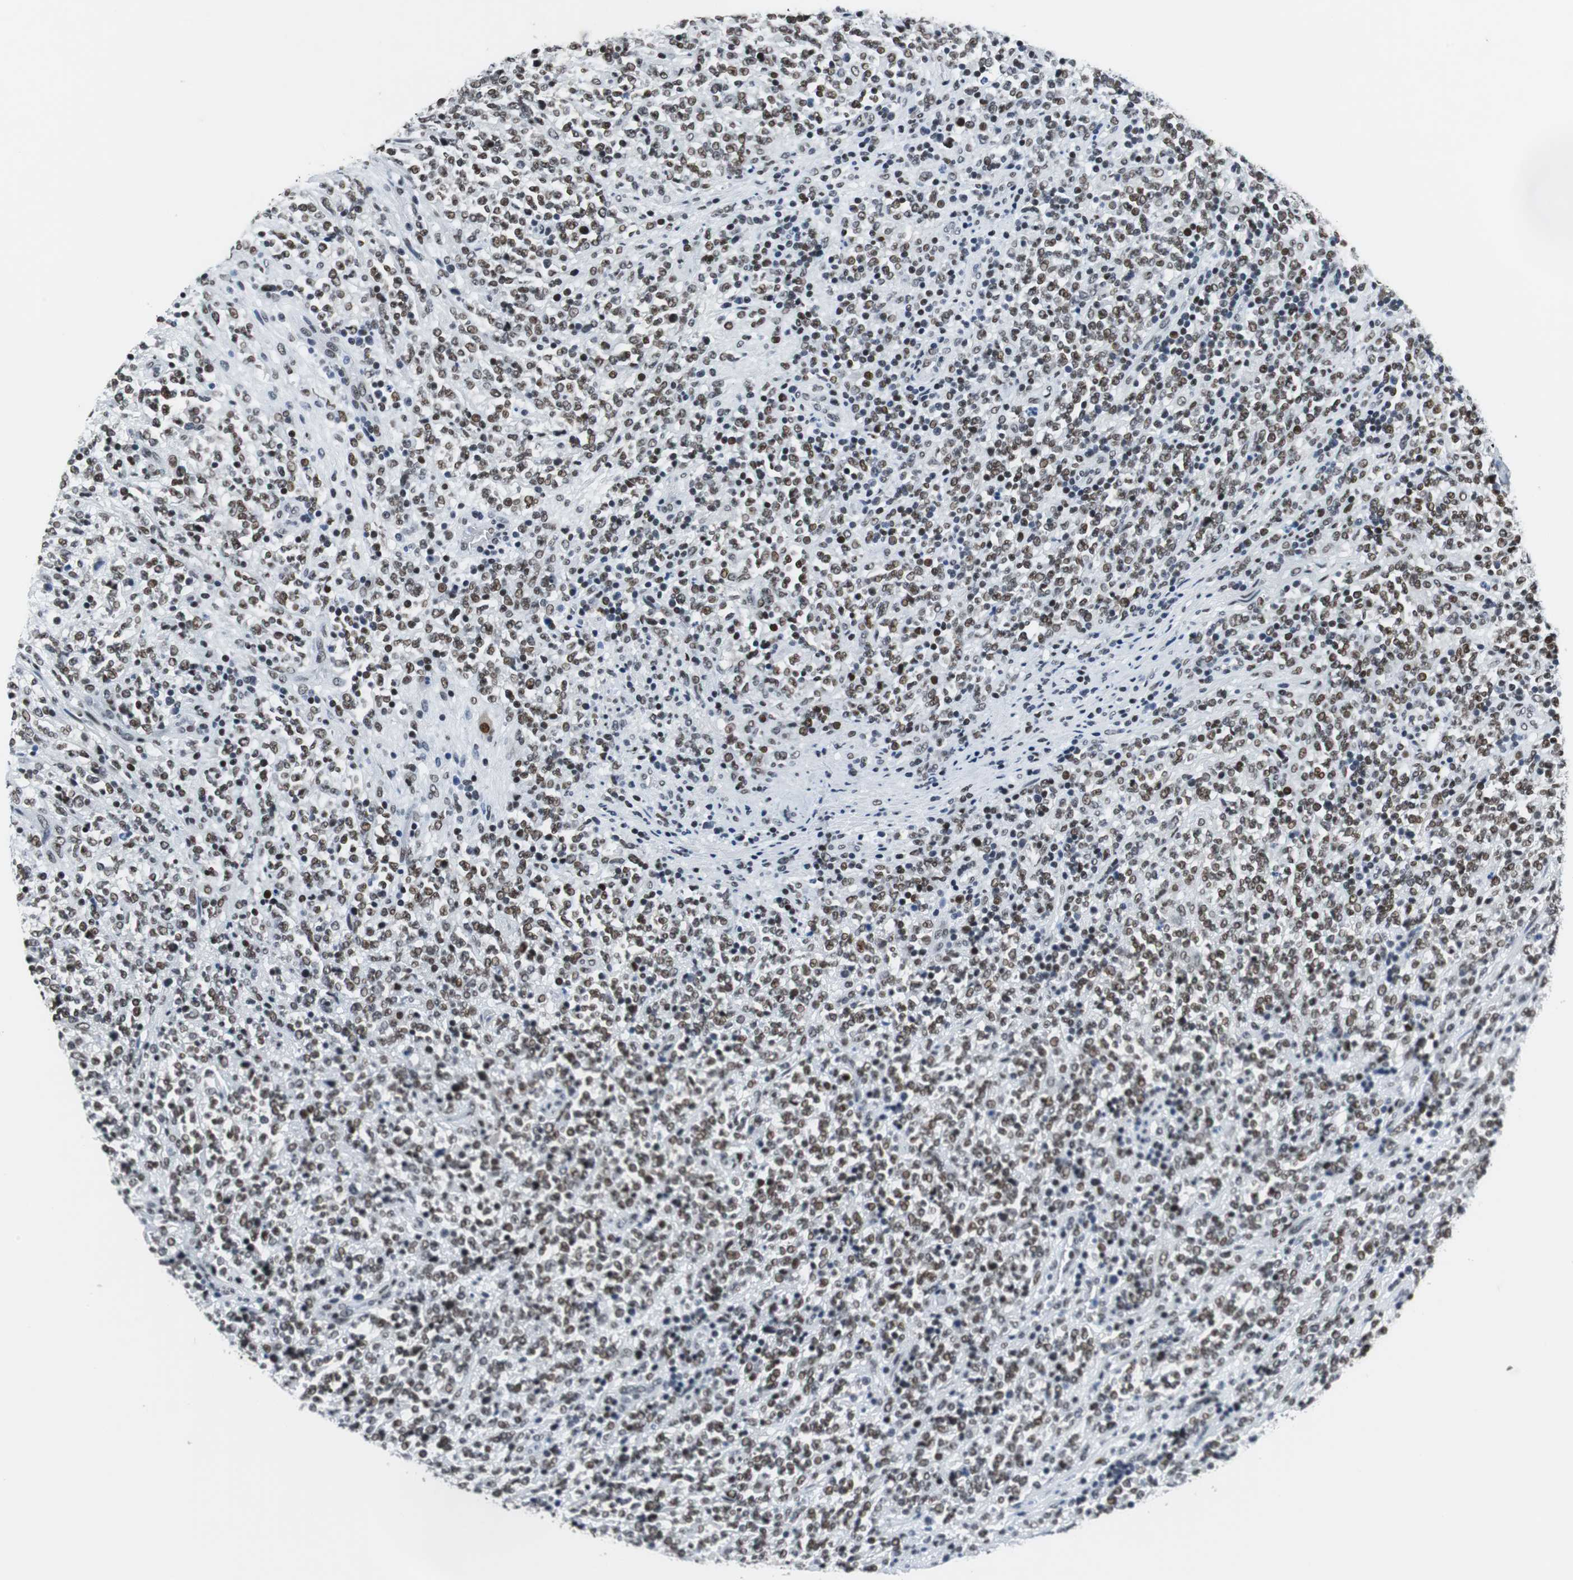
{"staining": {"intensity": "weak", "quantity": "25%-75%", "location": "nuclear"}, "tissue": "lymphoma", "cell_type": "Tumor cells", "image_type": "cancer", "snomed": [{"axis": "morphology", "description": "Malignant lymphoma, non-Hodgkin's type, High grade"}, {"axis": "topography", "description": "Soft tissue"}], "caption": "Lymphoma stained with DAB immunohistochemistry demonstrates low levels of weak nuclear expression in approximately 25%-75% of tumor cells.", "gene": "HDAC3", "patient": {"sex": "male", "age": 18}}